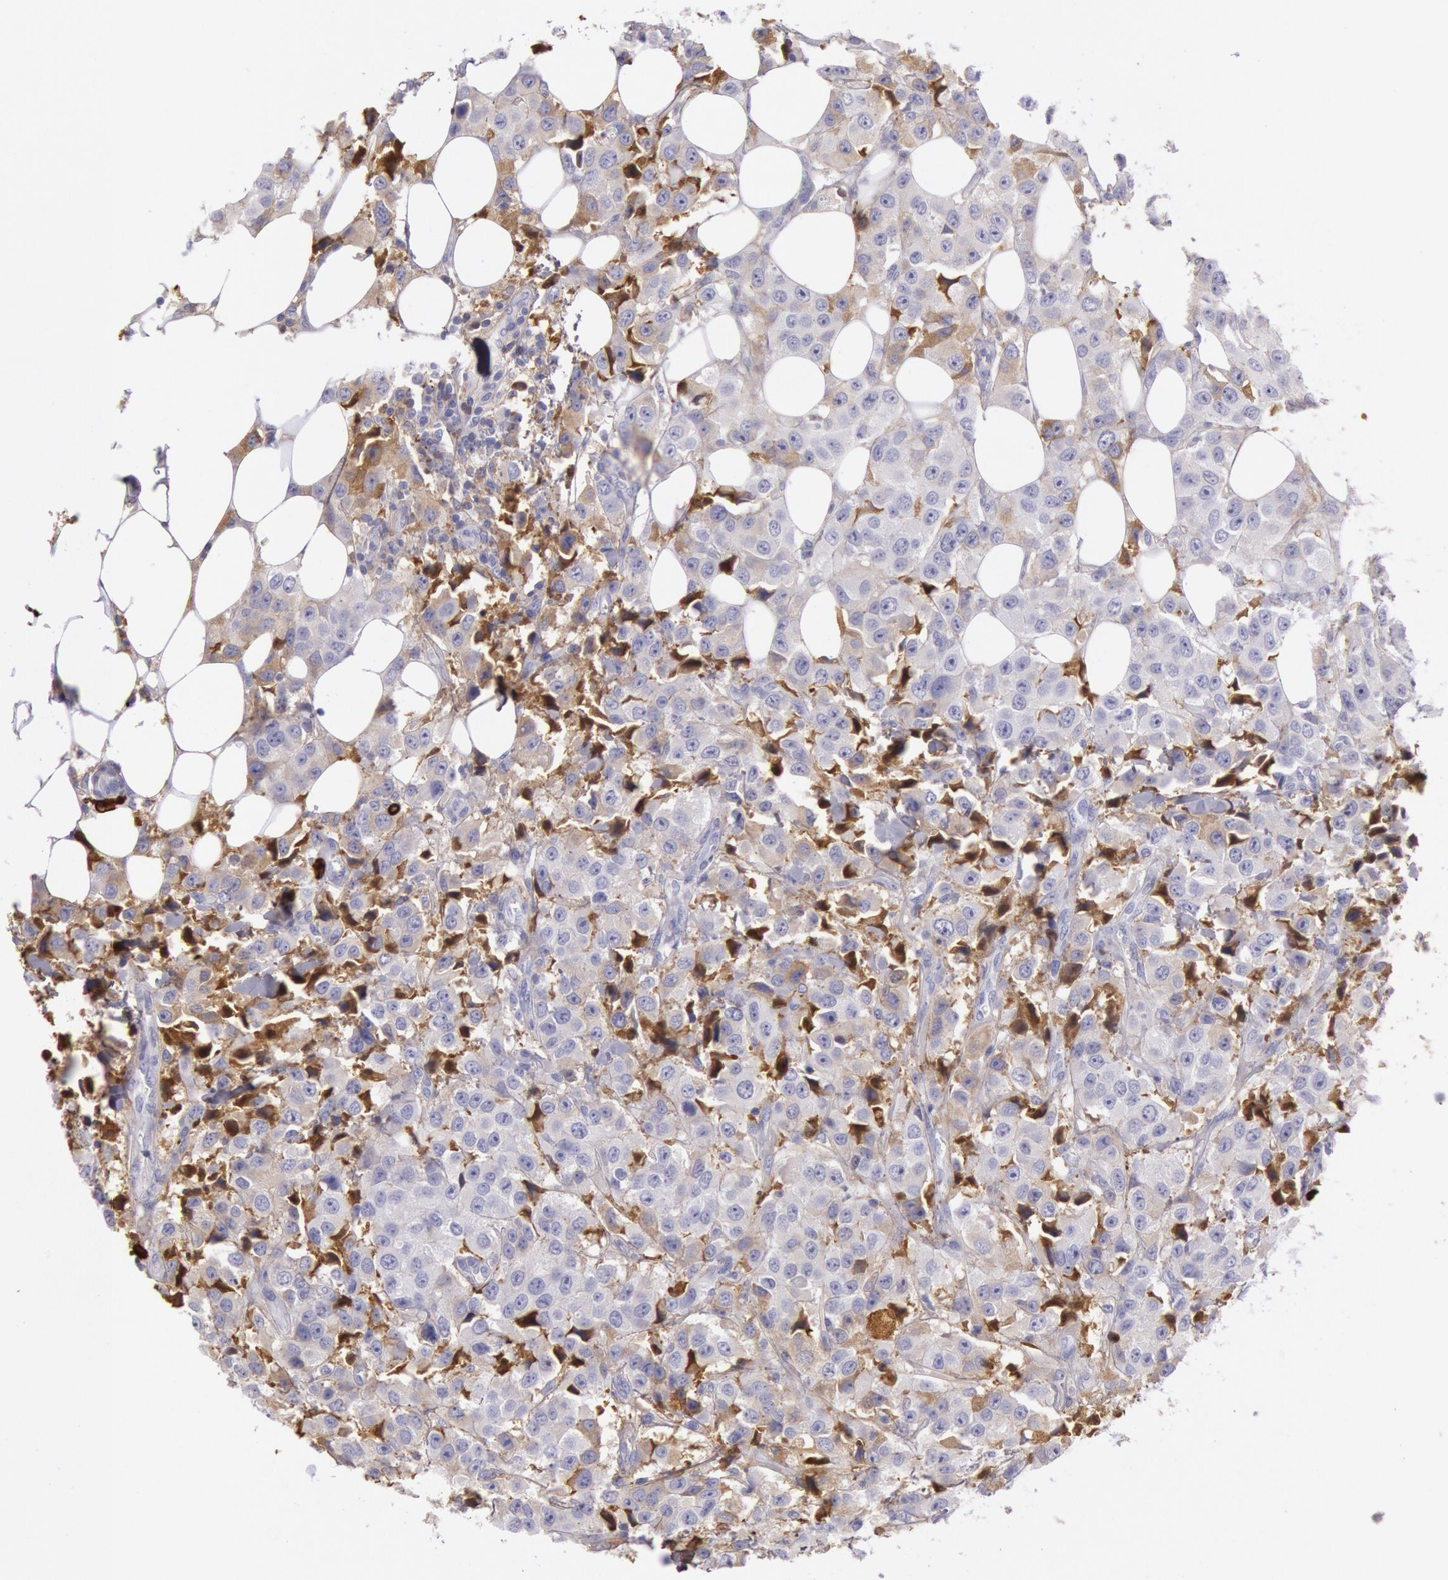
{"staining": {"intensity": "moderate", "quantity": "25%-75%", "location": "cytoplasmic/membranous"}, "tissue": "breast cancer", "cell_type": "Tumor cells", "image_type": "cancer", "snomed": [{"axis": "morphology", "description": "Duct carcinoma"}, {"axis": "topography", "description": "Breast"}], "caption": "A medium amount of moderate cytoplasmic/membranous positivity is appreciated in about 25%-75% of tumor cells in infiltrating ductal carcinoma (breast) tissue.", "gene": "IGHG1", "patient": {"sex": "female", "age": 58}}